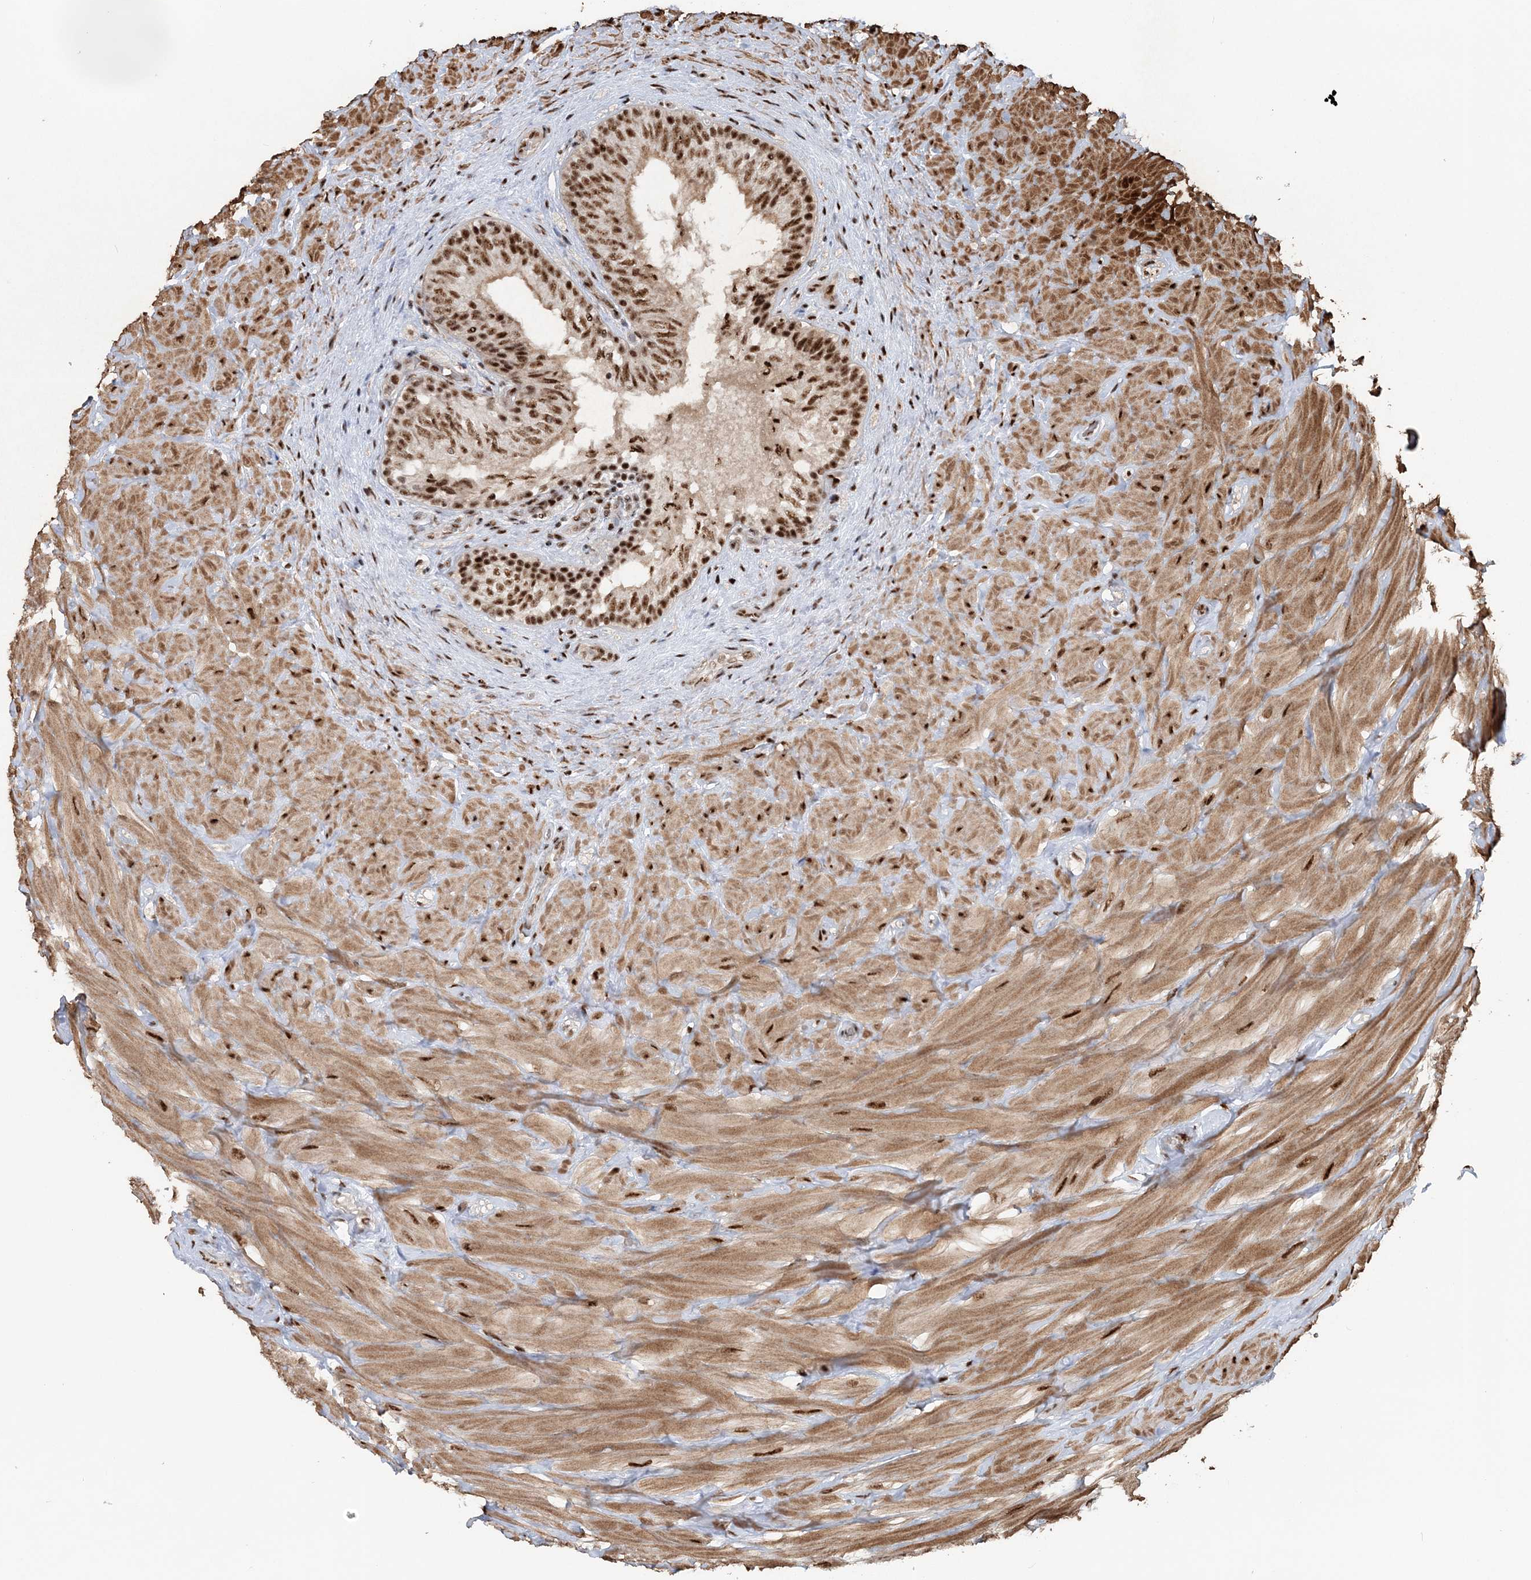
{"staining": {"intensity": "strong", "quantity": ">75%", "location": "nuclear"}, "tissue": "epididymis", "cell_type": "Glandular cells", "image_type": "normal", "snomed": [{"axis": "morphology", "description": "Normal tissue, NOS"}, {"axis": "topography", "description": "Soft tissue"}, {"axis": "topography", "description": "Epididymis"}], "caption": "Immunohistochemistry (DAB (3,3'-diaminobenzidine)) staining of normal human epididymis exhibits strong nuclear protein positivity in approximately >75% of glandular cells. The protein is stained brown, and the nuclei are stained in blue (DAB (3,3'-diaminobenzidine) IHC with brightfield microscopy, high magnification).", "gene": "EXOSC8", "patient": {"sex": "male", "age": 26}}